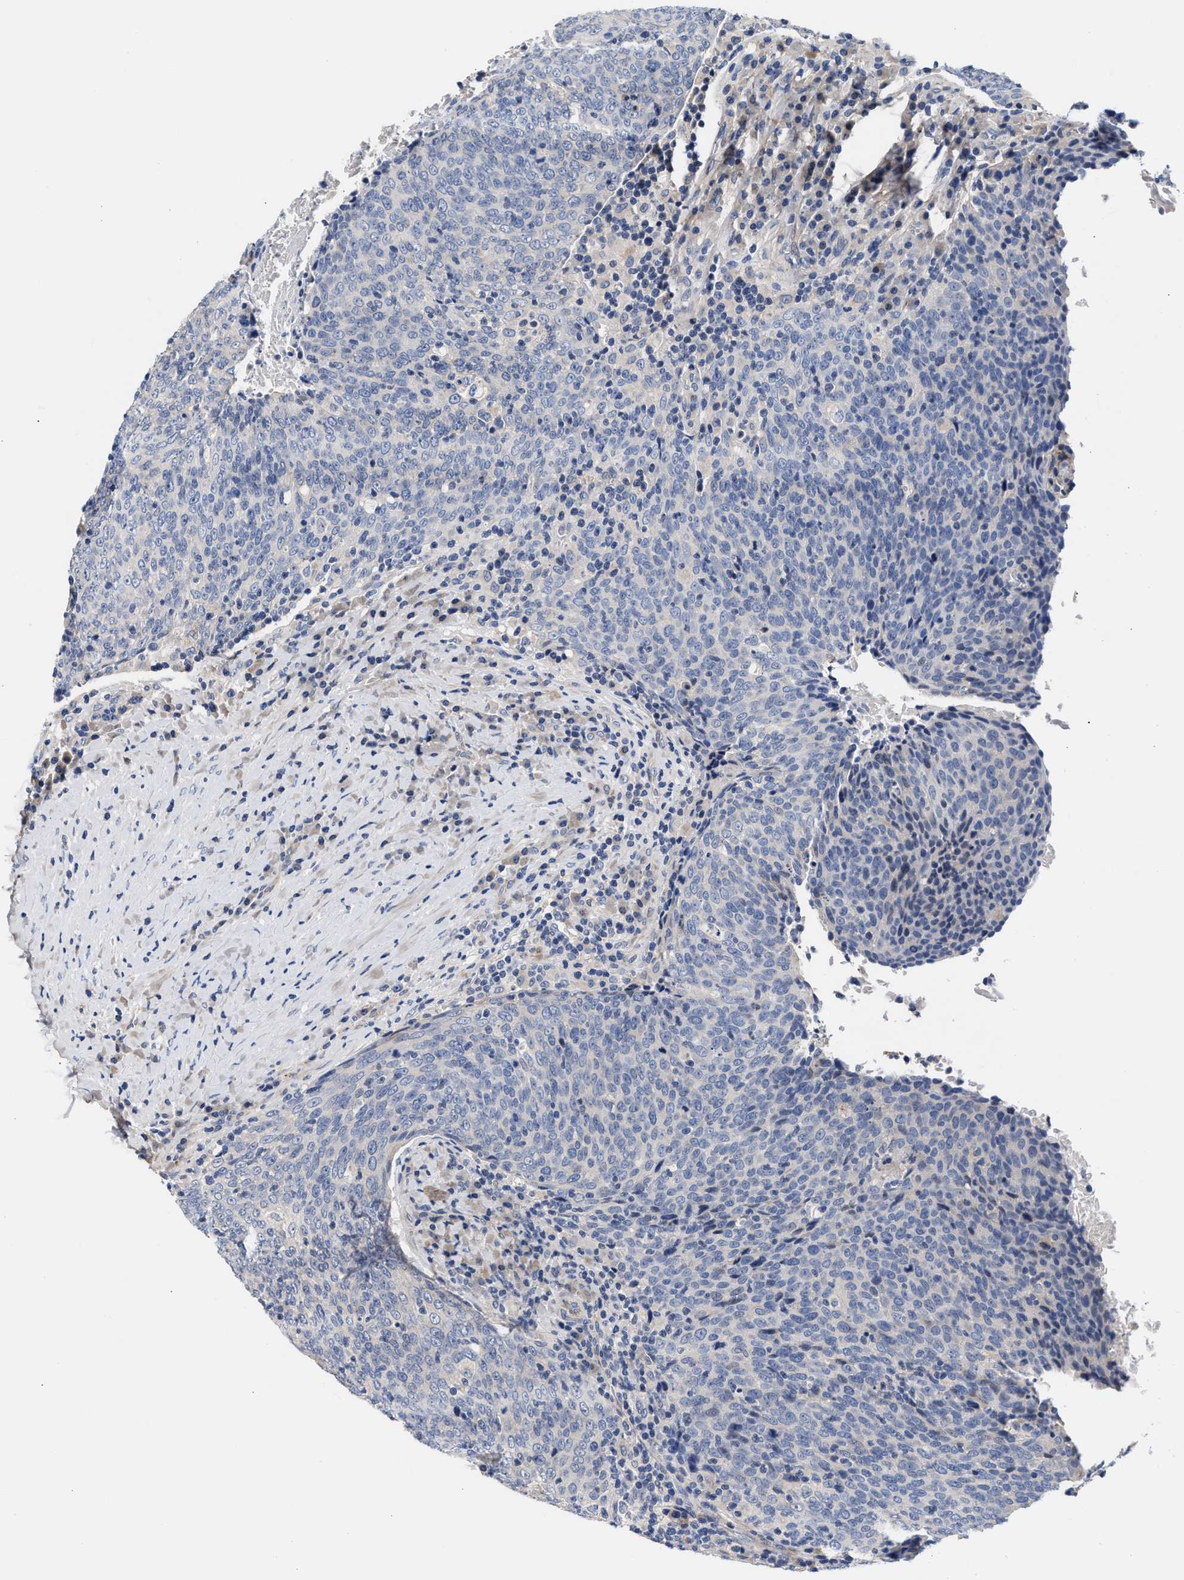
{"staining": {"intensity": "negative", "quantity": "none", "location": "none"}, "tissue": "head and neck cancer", "cell_type": "Tumor cells", "image_type": "cancer", "snomed": [{"axis": "morphology", "description": "Squamous cell carcinoma, NOS"}, {"axis": "morphology", "description": "Squamous cell carcinoma, metastatic, NOS"}, {"axis": "topography", "description": "Lymph node"}, {"axis": "topography", "description": "Head-Neck"}], "caption": "Immunohistochemistry image of head and neck squamous cell carcinoma stained for a protein (brown), which demonstrates no positivity in tumor cells. (DAB (3,3'-diaminobenzidine) immunohistochemistry with hematoxylin counter stain).", "gene": "ACTL7B", "patient": {"sex": "male", "age": 62}}